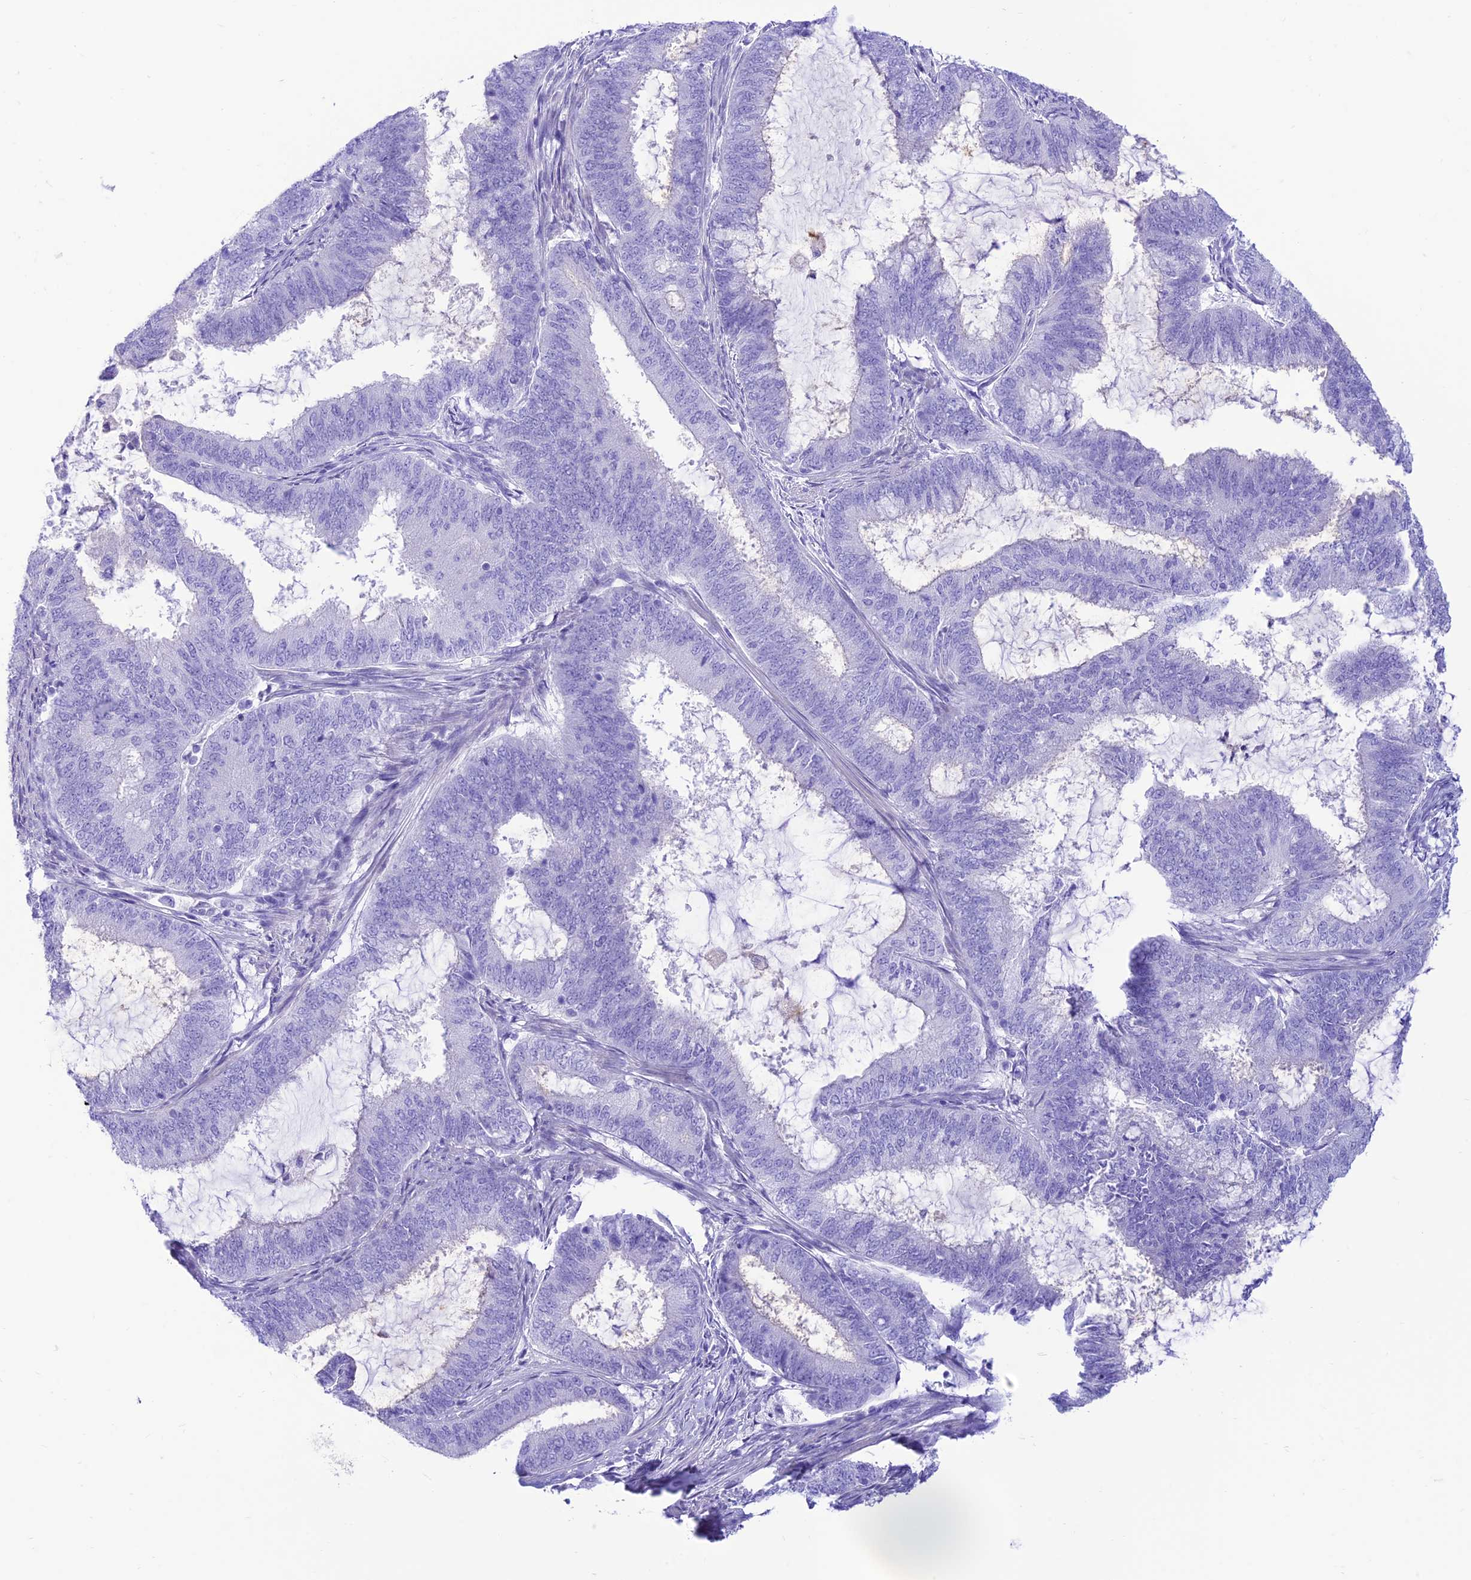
{"staining": {"intensity": "negative", "quantity": "none", "location": "none"}, "tissue": "endometrial cancer", "cell_type": "Tumor cells", "image_type": "cancer", "snomed": [{"axis": "morphology", "description": "Adenocarcinoma, NOS"}, {"axis": "topography", "description": "Endometrium"}], "caption": "The IHC image has no significant staining in tumor cells of endometrial adenocarcinoma tissue.", "gene": "PRNP", "patient": {"sex": "female", "age": 51}}